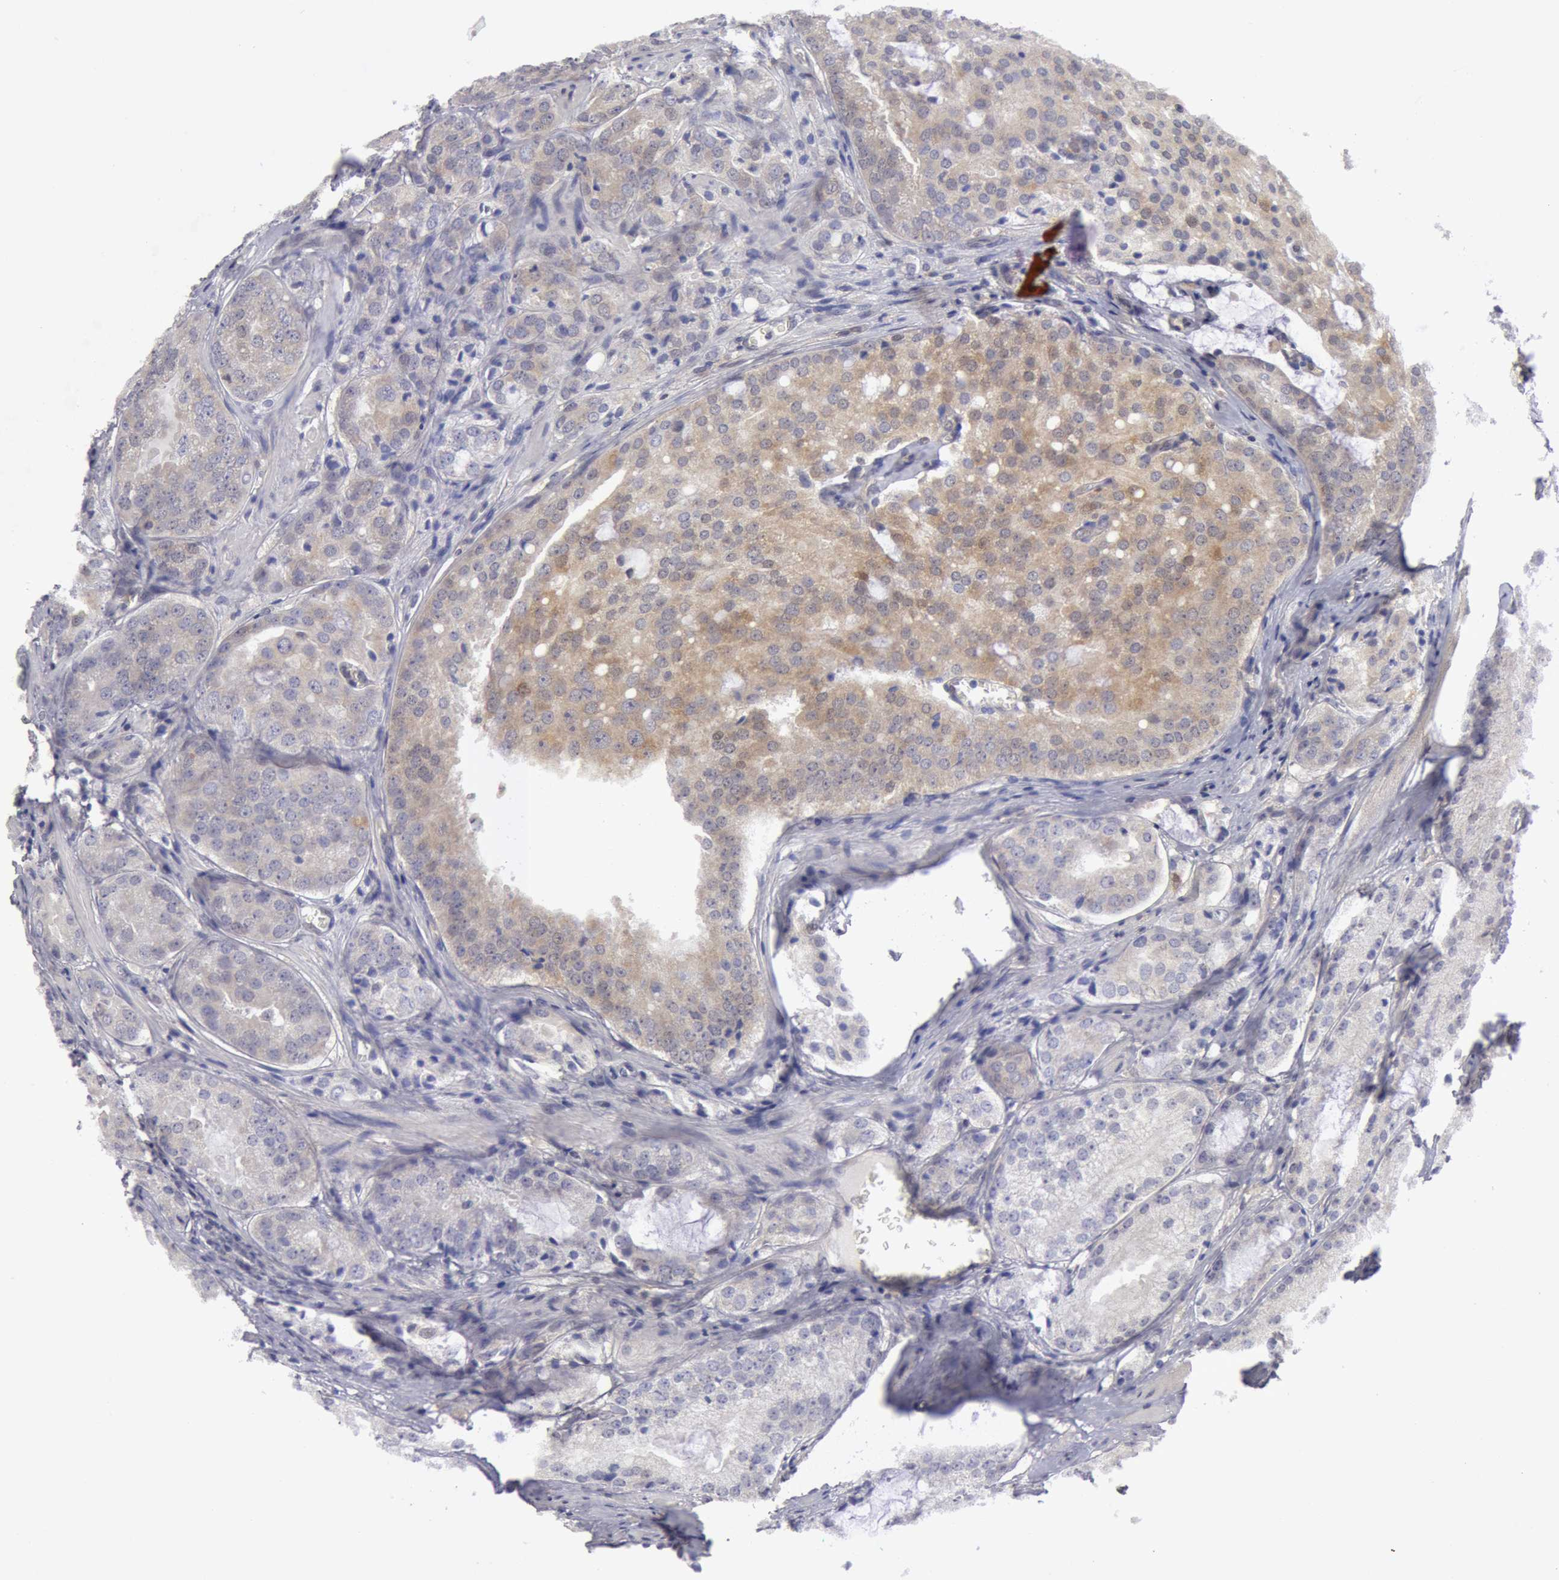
{"staining": {"intensity": "negative", "quantity": "none", "location": "none"}, "tissue": "prostate cancer", "cell_type": "Tumor cells", "image_type": "cancer", "snomed": [{"axis": "morphology", "description": "Adenocarcinoma, Medium grade"}, {"axis": "topography", "description": "Prostate"}], "caption": "Immunohistochemistry of prostate cancer shows no staining in tumor cells.", "gene": "TXNRD1", "patient": {"sex": "male", "age": 60}}